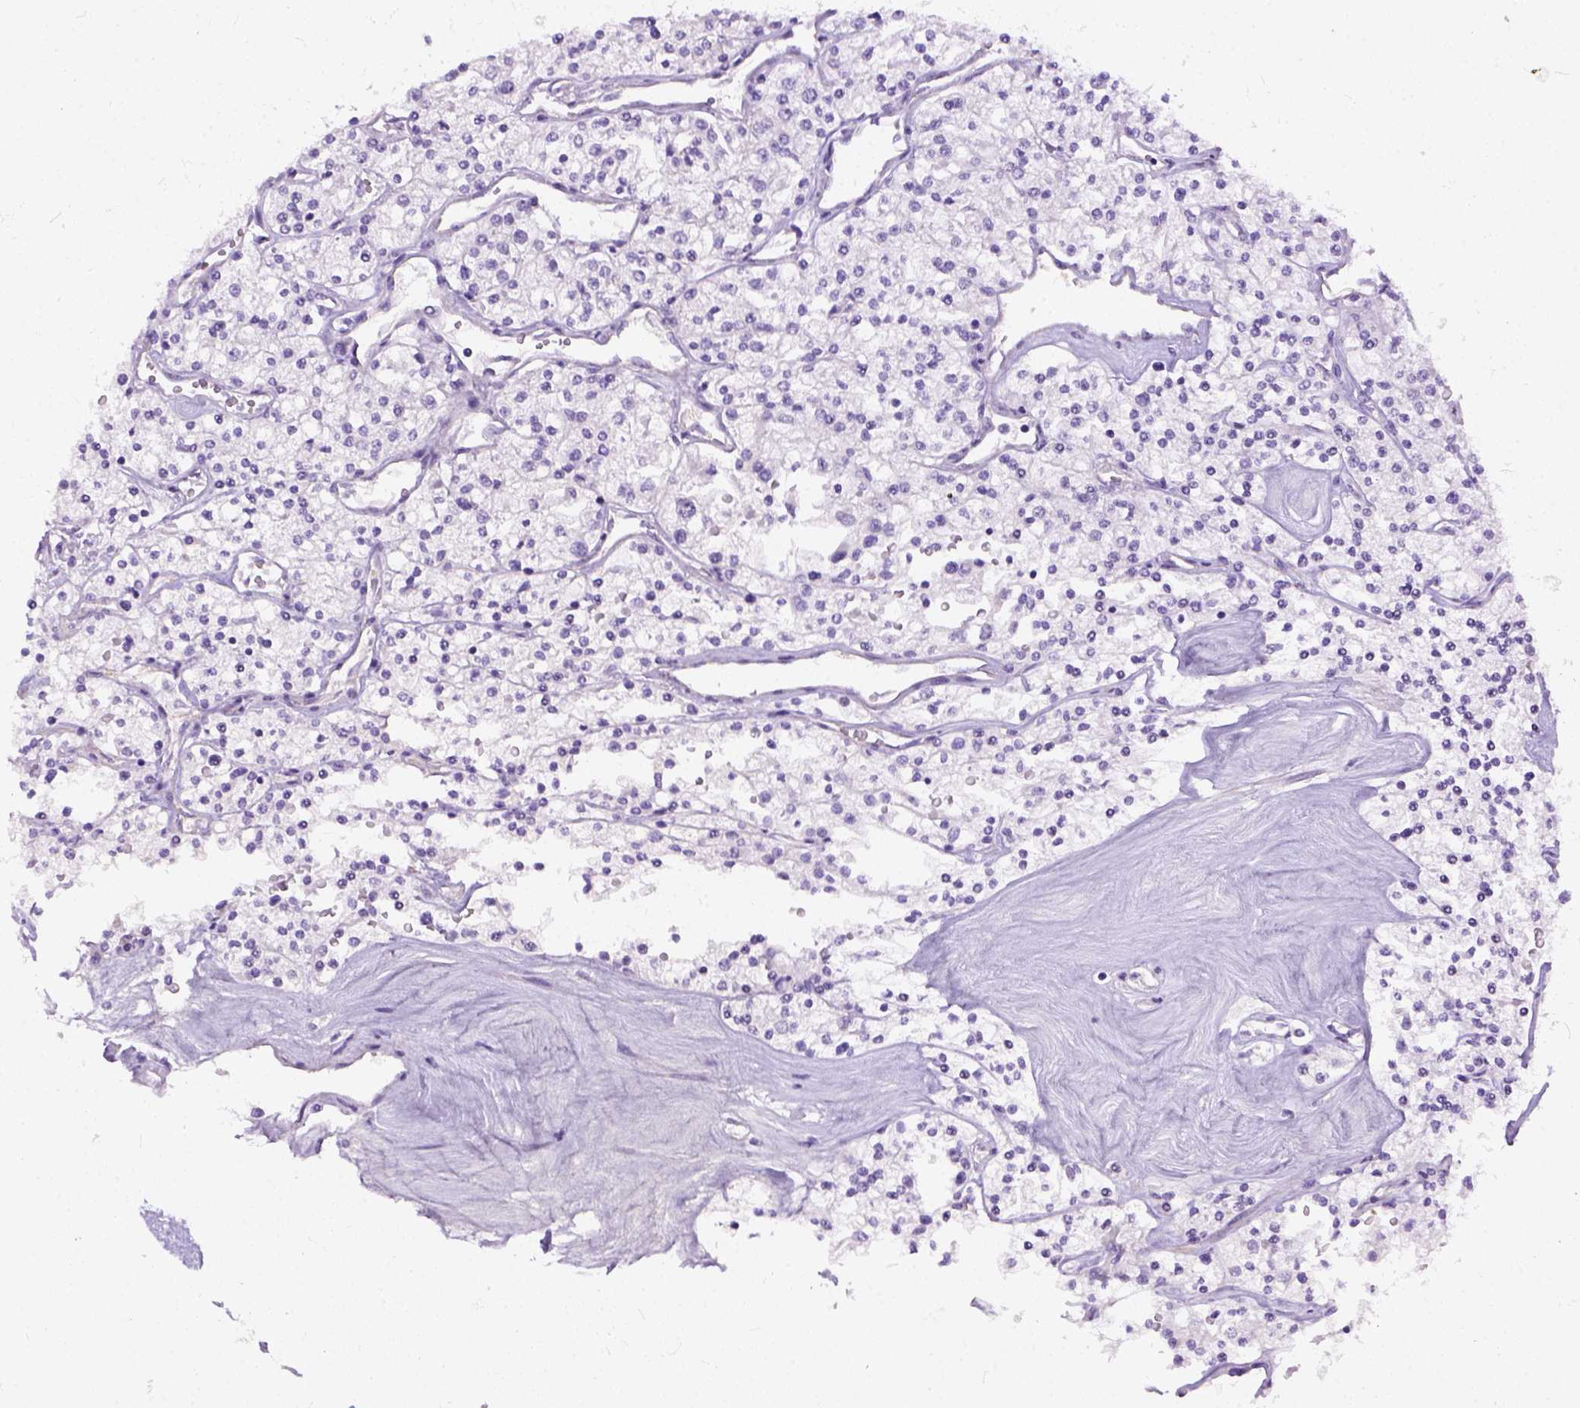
{"staining": {"intensity": "negative", "quantity": "none", "location": "none"}, "tissue": "renal cancer", "cell_type": "Tumor cells", "image_type": "cancer", "snomed": [{"axis": "morphology", "description": "Adenocarcinoma, NOS"}, {"axis": "topography", "description": "Kidney"}], "caption": "The immunohistochemistry (IHC) histopathology image has no significant positivity in tumor cells of renal cancer tissue.", "gene": "ADGRF1", "patient": {"sex": "male", "age": 80}}